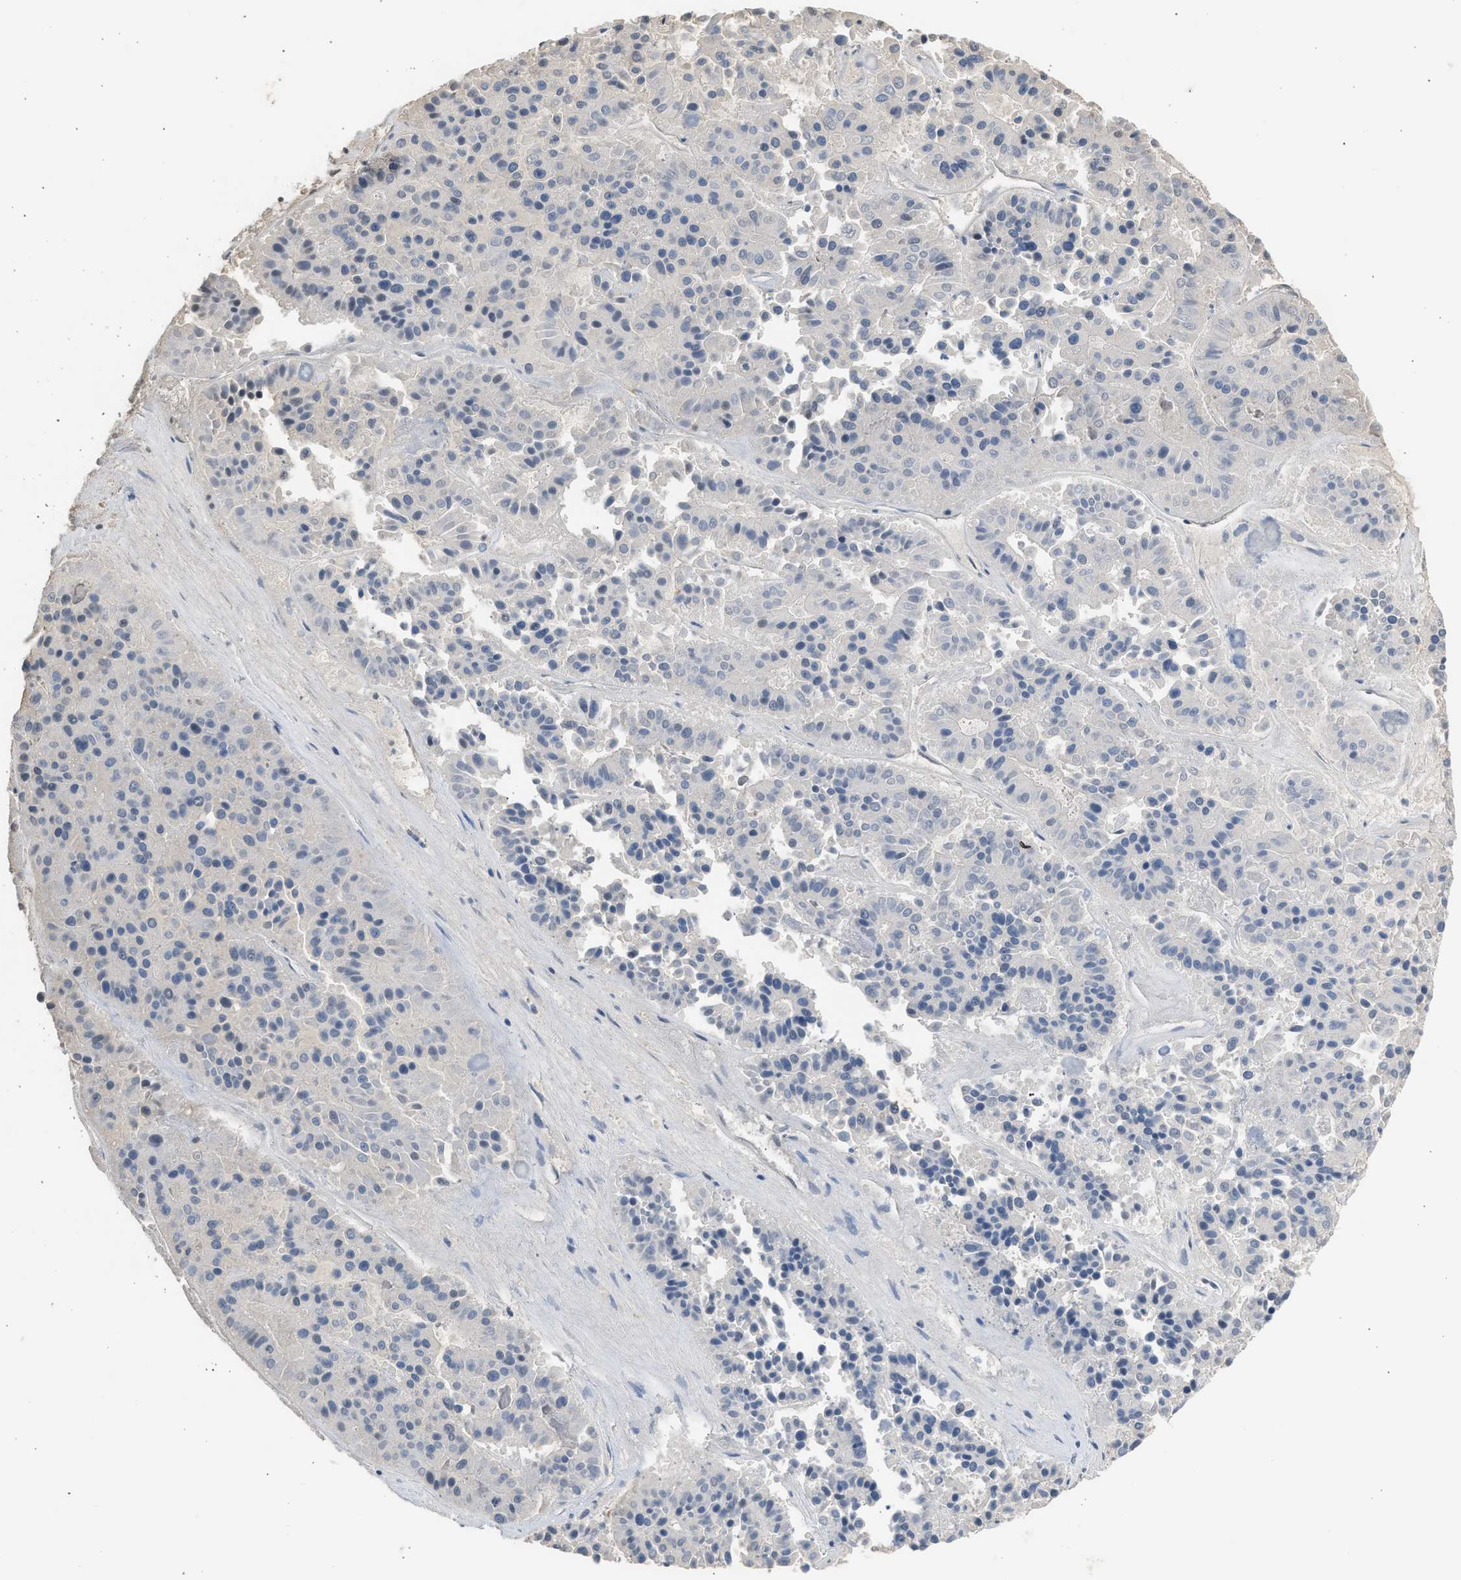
{"staining": {"intensity": "negative", "quantity": "none", "location": "none"}, "tissue": "pancreatic cancer", "cell_type": "Tumor cells", "image_type": "cancer", "snomed": [{"axis": "morphology", "description": "Adenocarcinoma, NOS"}, {"axis": "topography", "description": "Pancreas"}], "caption": "Immunohistochemistry (IHC) photomicrograph of neoplastic tissue: human pancreatic cancer (adenocarcinoma) stained with DAB demonstrates no significant protein expression in tumor cells.", "gene": "SULT2A1", "patient": {"sex": "male", "age": 50}}